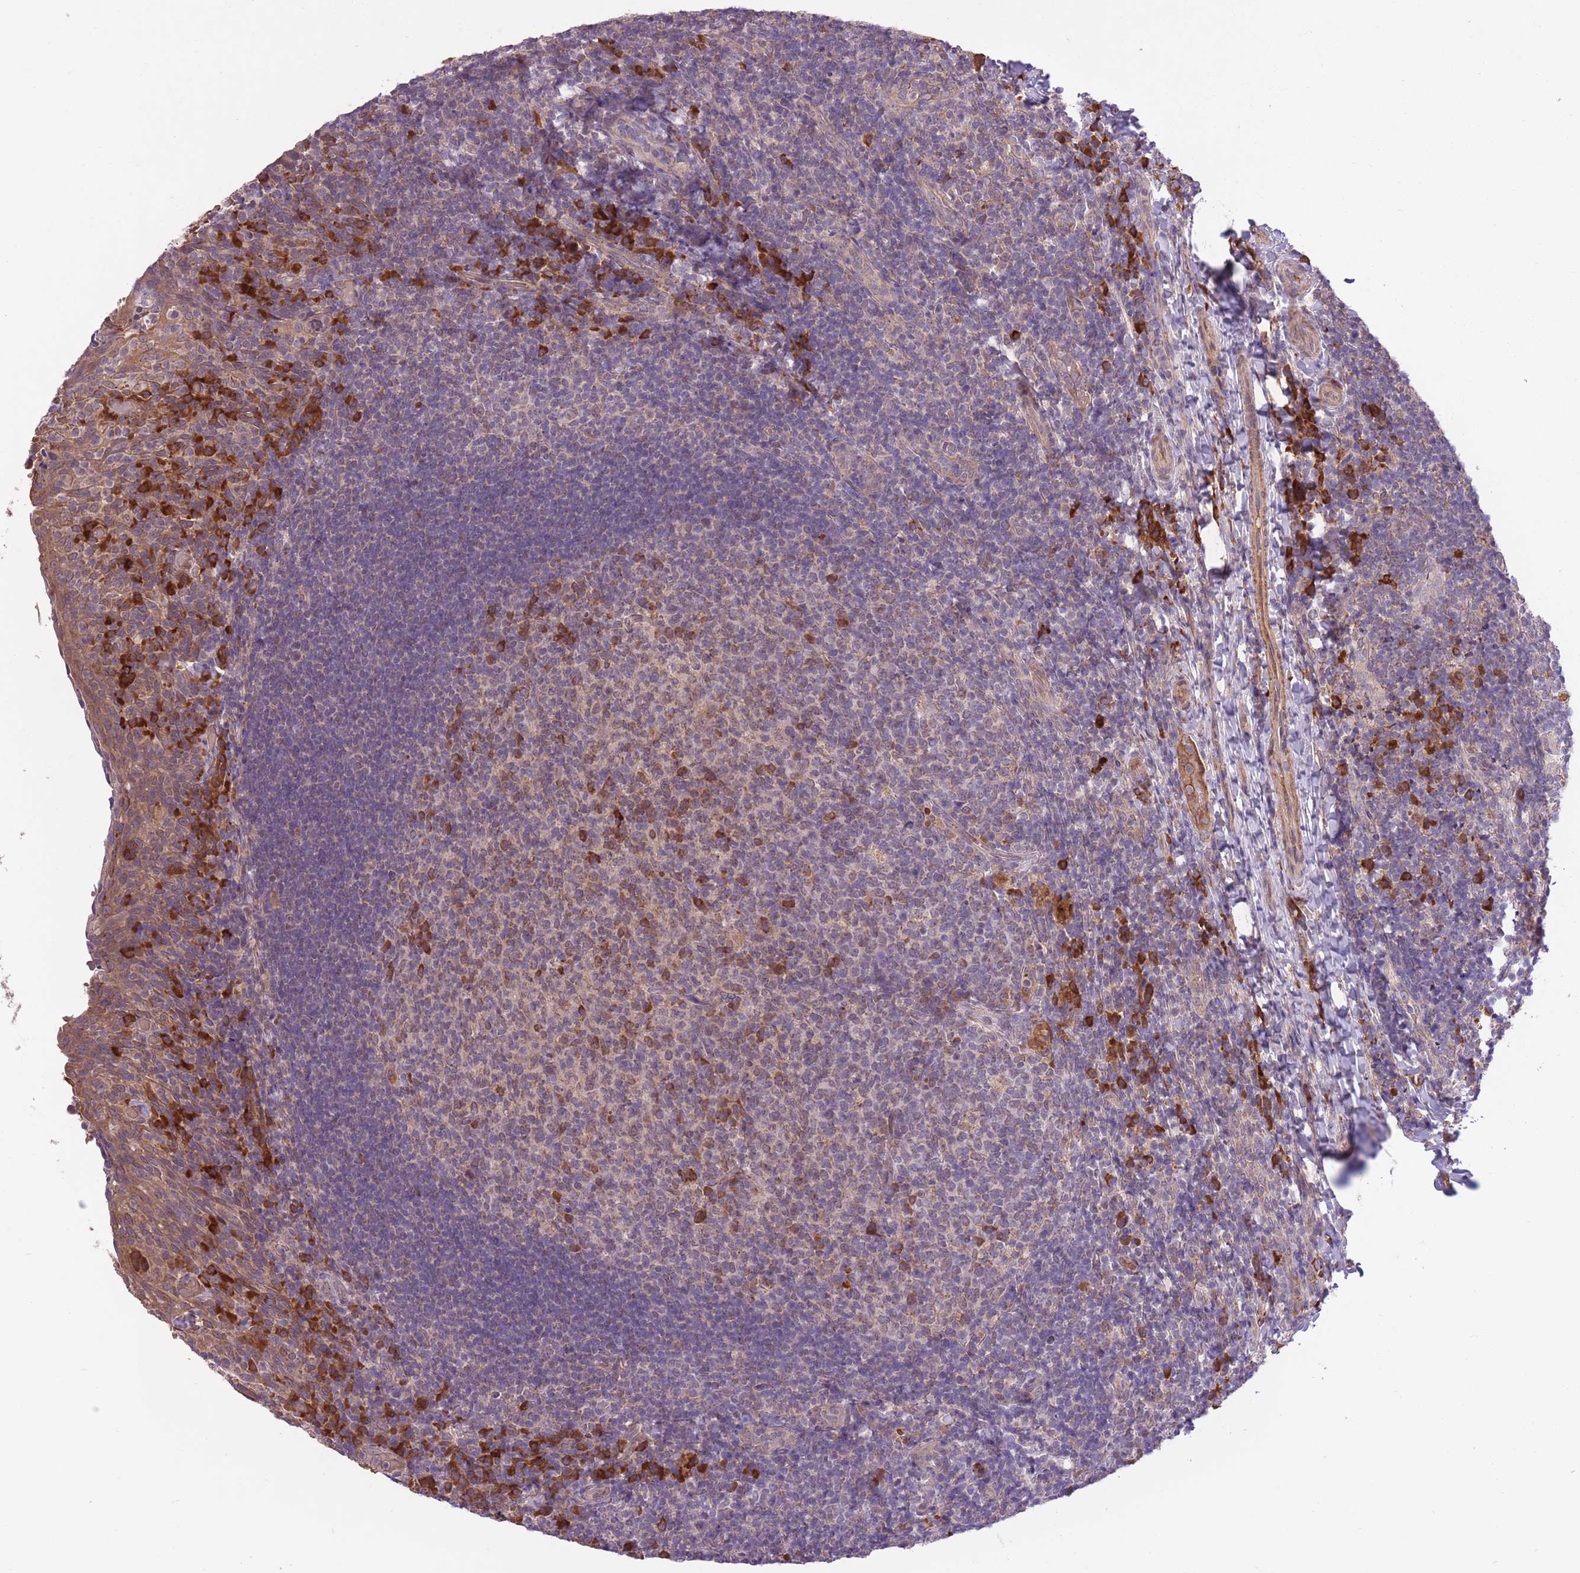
{"staining": {"intensity": "moderate", "quantity": "25%-75%", "location": "cytoplasmic/membranous"}, "tissue": "tonsil", "cell_type": "Germinal center cells", "image_type": "normal", "snomed": [{"axis": "morphology", "description": "Normal tissue, NOS"}, {"axis": "topography", "description": "Tonsil"}], "caption": "Brown immunohistochemical staining in benign tonsil reveals moderate cytoplasmic/membranous staining in about 25%-75% of germinal center cells.", "gene": "POLR3F", "patient": {"sex": "female", "age": 10}}